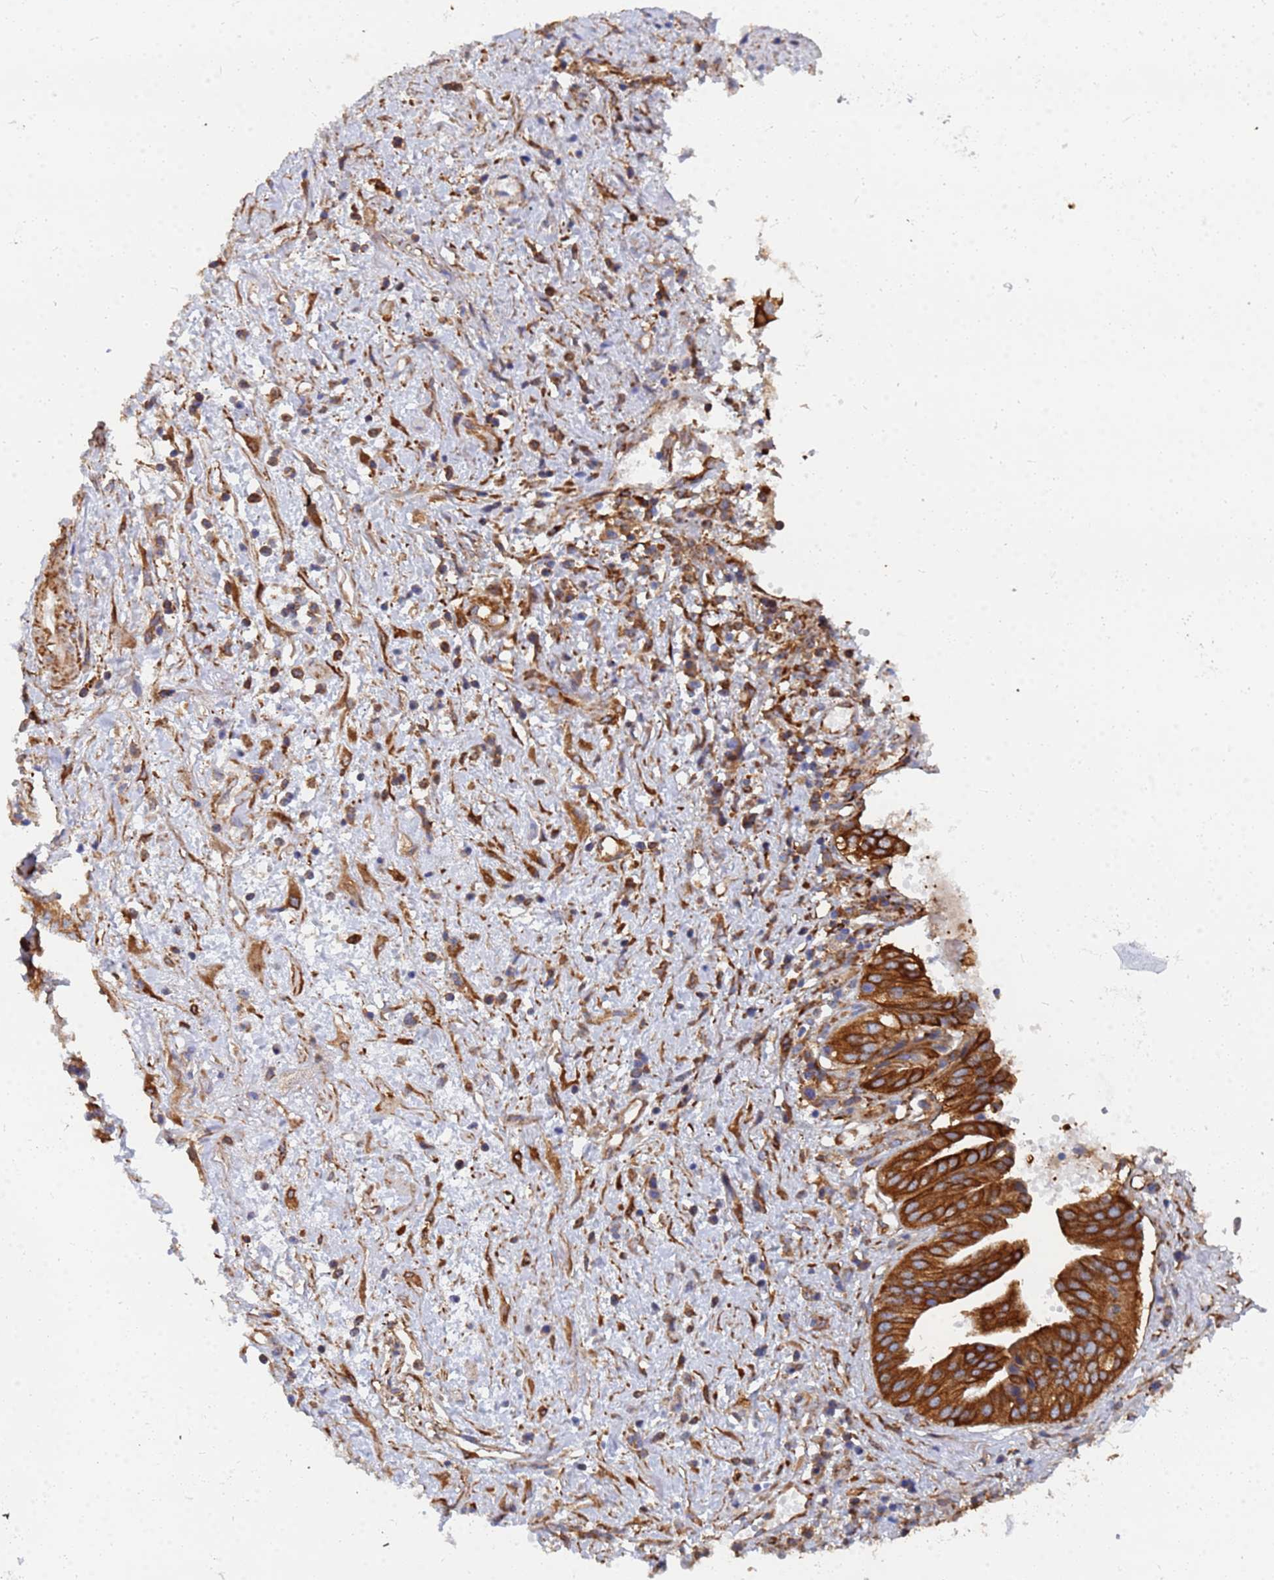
{"staining": {"intensity": "strong", "quantity": ">75%", "location": "cytoplasmic/membranous"}, "tissue": "pancreatic cancer", "cell_type": "Tumor cells", "image_type": "cancer", "snomed": [{"axis": "morphology", "description": "Adenocarcinoma, NOS"}, {"axis": "topography", "description": "Pancreas"}], "caption": "Immunohistochemistry (DAB) staining of pancreatic cancer shows strong cytoplasmic/membranous protein positivity in about >75% of tumor cells. (brown staining indicates protein expression, while blue staining denotes nuclei).", "gene": "GPR42", "patient": {"sex": "female", "age": 50}}